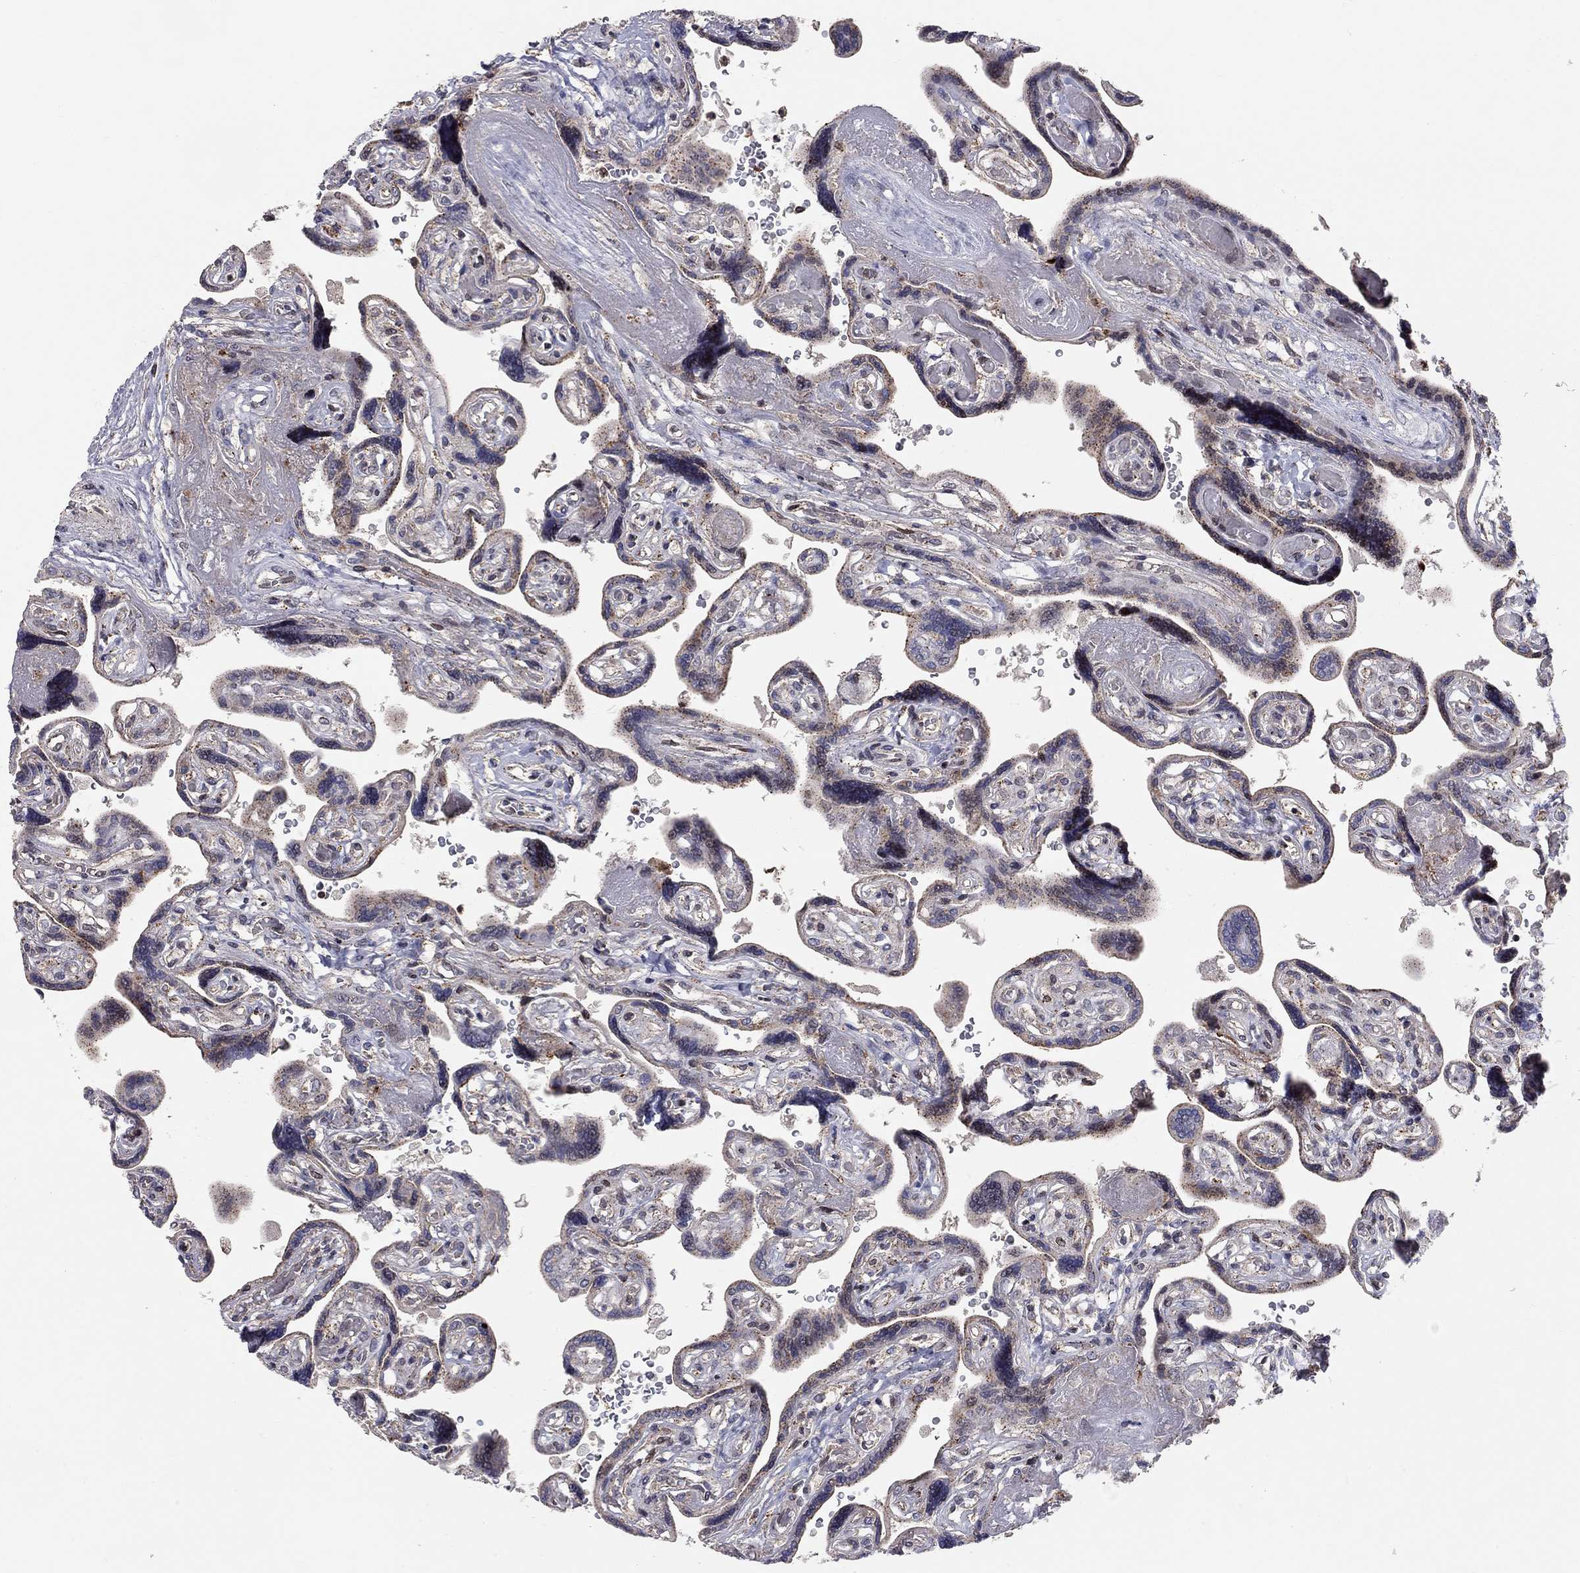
{"staining": {"intensity": "weak", "quantity": "<25%", "location": "cytoplasmic/membranous"}, "tissue": "placenta", "cell_type": "Decidual cells", "image_type": "normal", "snomed": [{"axis": "morphology", "description": "Normal tissue, NOS"}, {"axis": "topography", "description": "Placenta"}], "caption": "Immunohistochemistry (IHC) of unremarkable placenta demonstrates no expression in decidual cells.", "gene": "ERN2", "patient": {"sex": "female", "age": 32}}